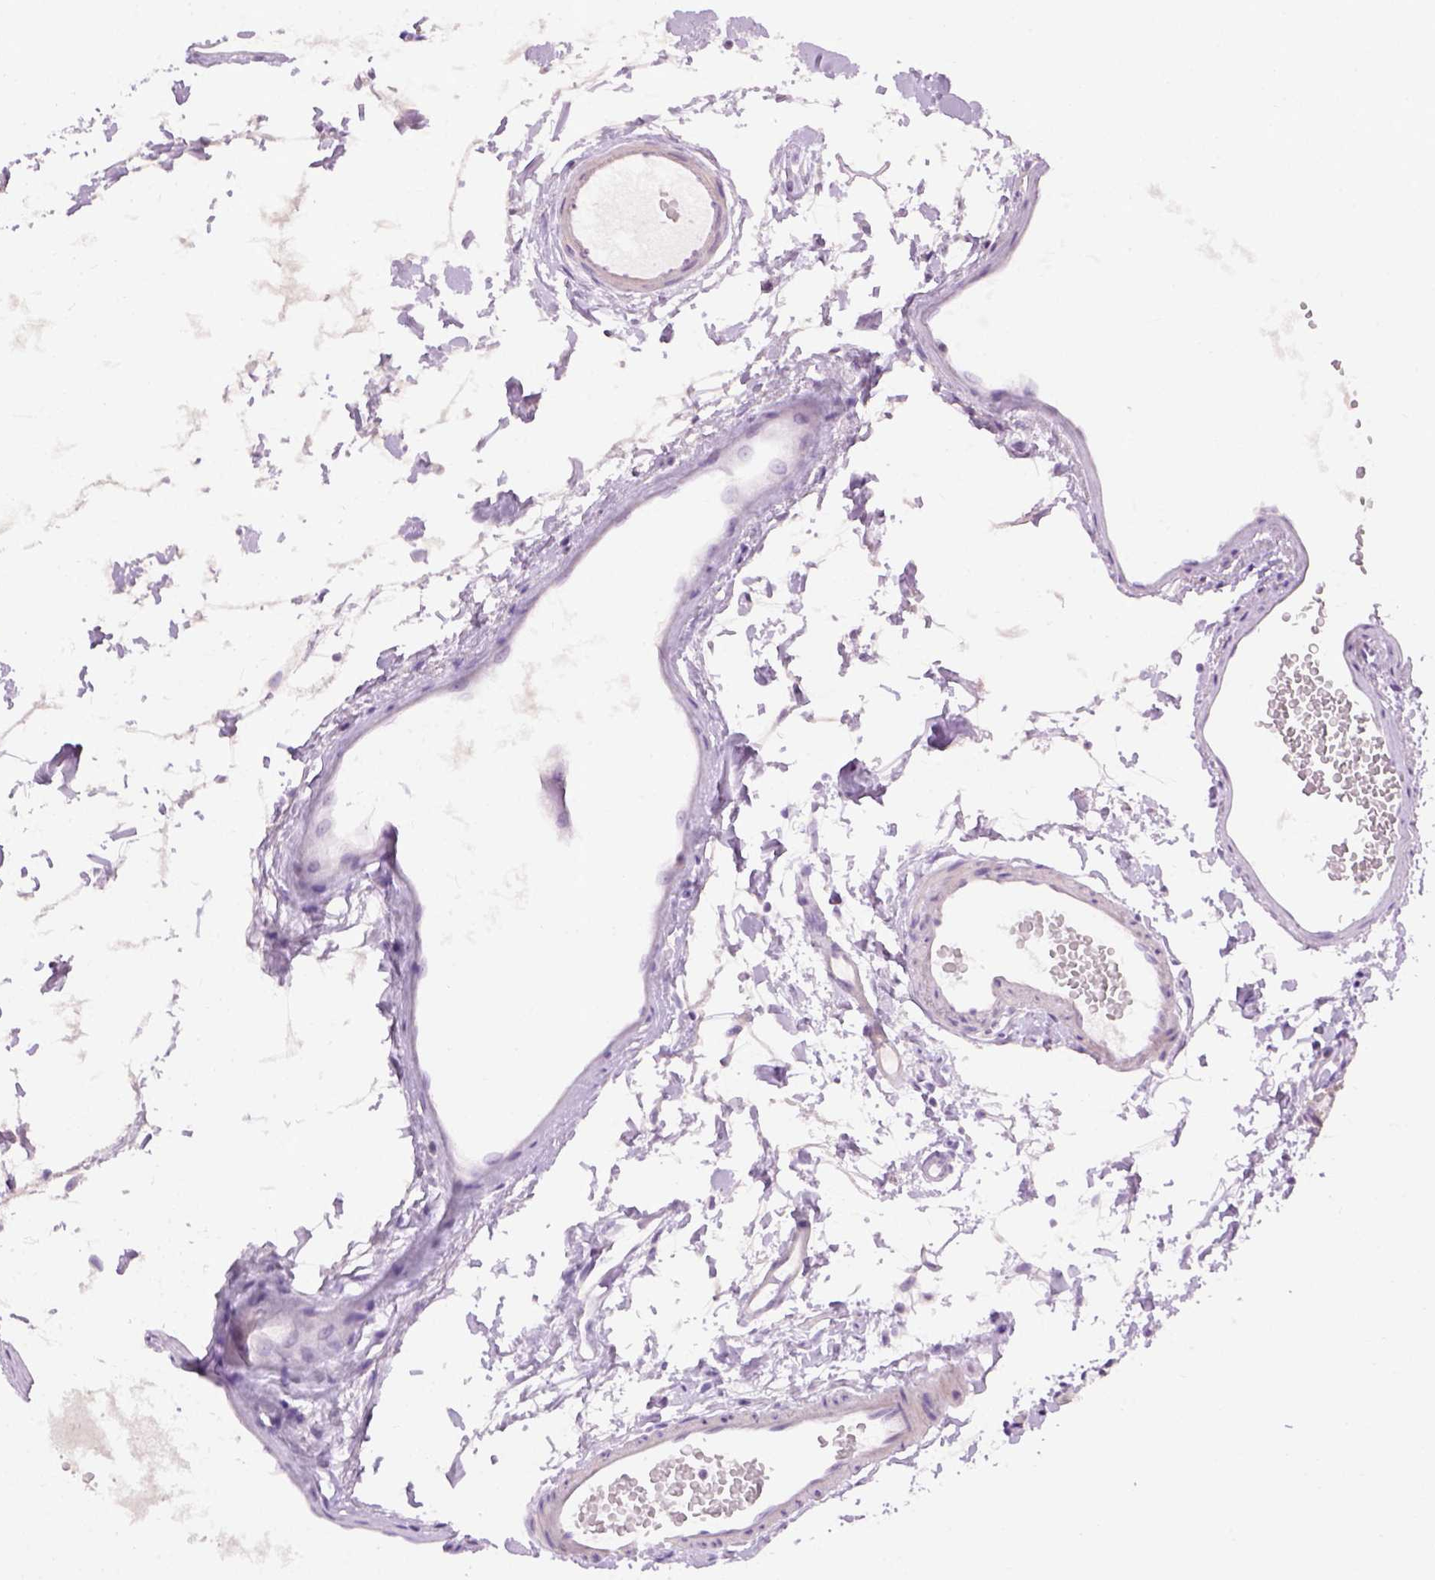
{"staining": {"intensity": "negative", "quantity": "none", "location": "none"}, "tissue": "stomach", "cell_type": "Glandular cells", "image_type": "normal", "snomed": [{"axis": "morphology", "description": "Normal tissue, NOS"}, {"axis": "topography", "description": "Stomach"}], "caption": "The micrograph reveals no staining of glandular cells in normal stomach.", "gene": "UTP4", "patient": {"sex": "male", "age": 55}}